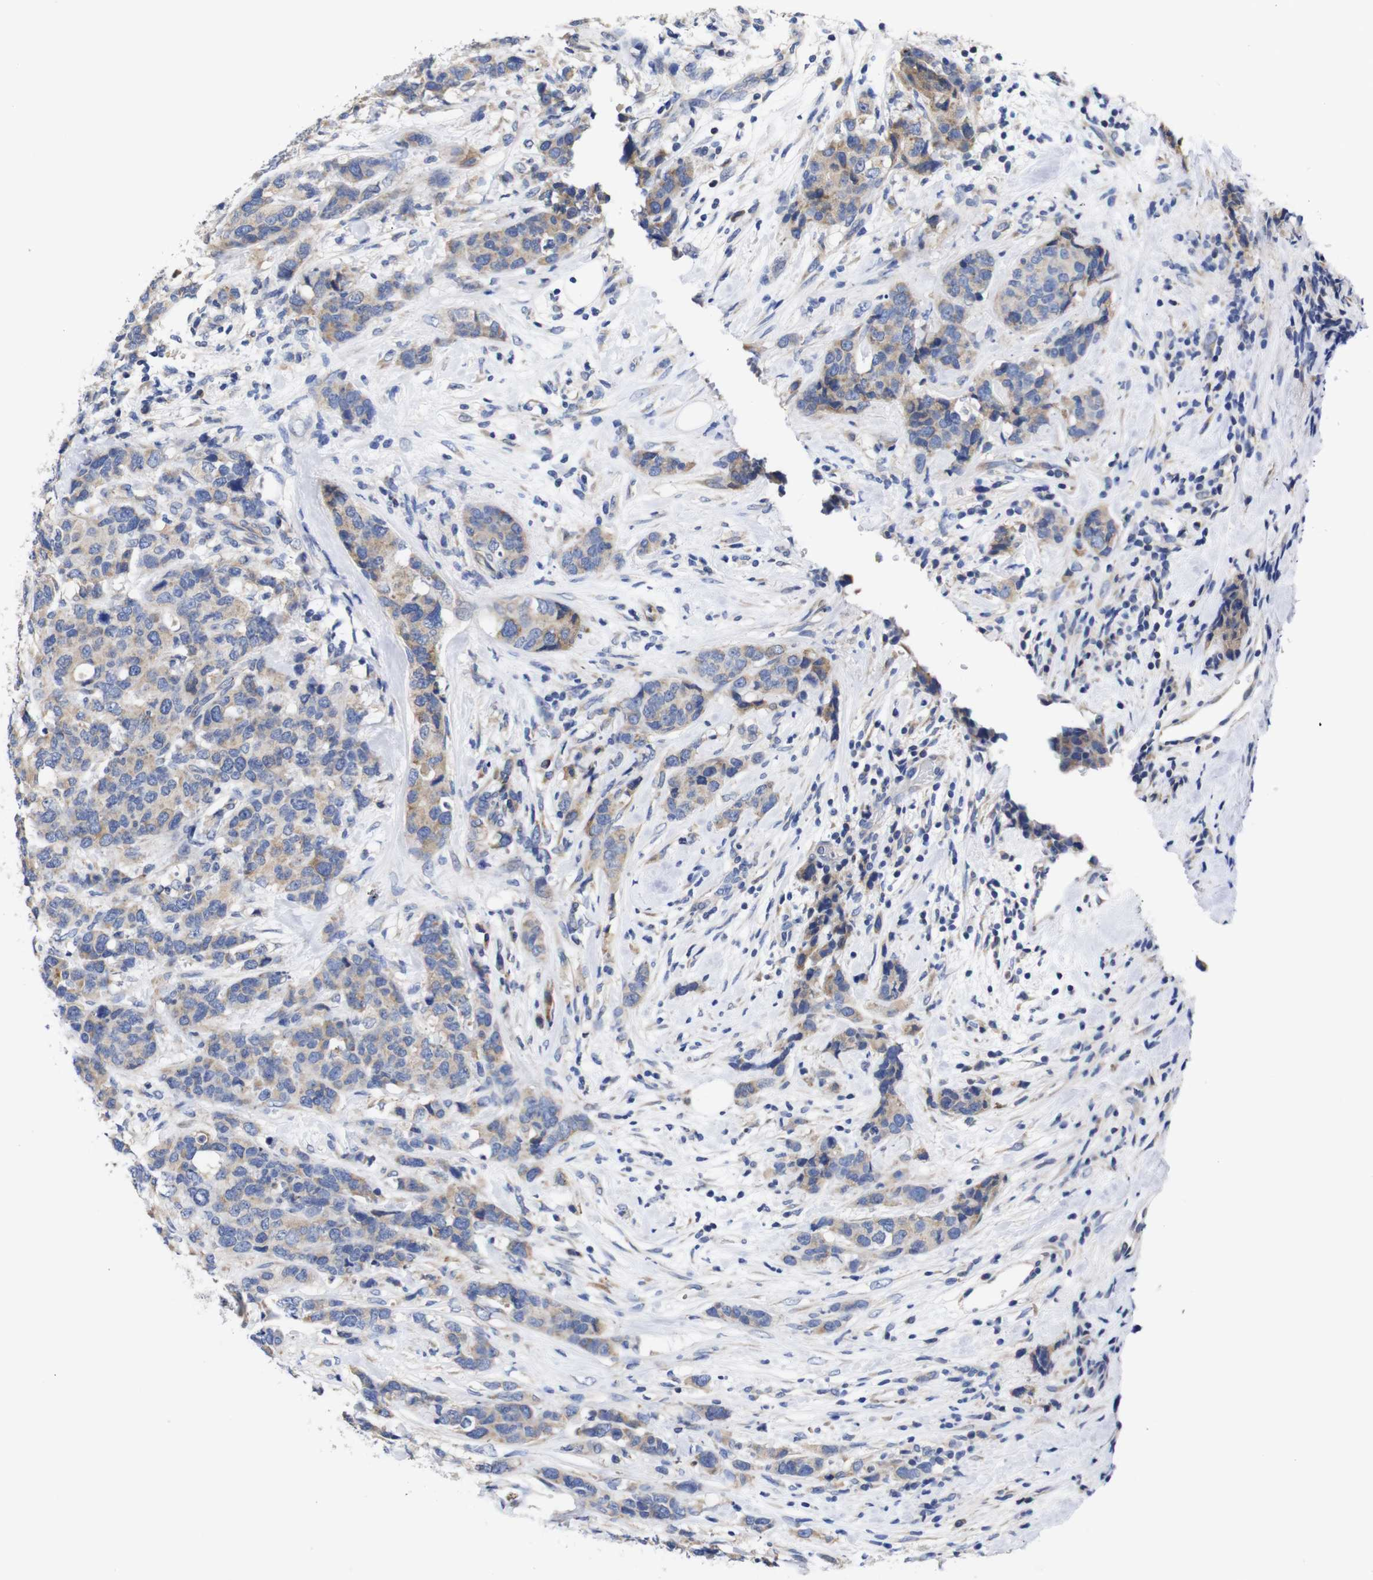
{"staining": {"intensity": "weak", "quantity": "25%-75%", "location": "cytoplasmic/membranous"}, "tissue": "breast cancer", "cell_type": "Tumor cells", "image_type": "cancer", "snomed": [{"axis": "morphology", "description": "Lobular carcinoma"}, {"axis": "topography", "description": "Breast"}], "caption": "Breast cancer stained with DAB immunohistochemistry (IHC) shows low levels of weak cytoplasmic/membranous expression in about 25%-75% of tumor cells.", "gene": "OPN3", "patient": {"sex": "female", "age": 59}}